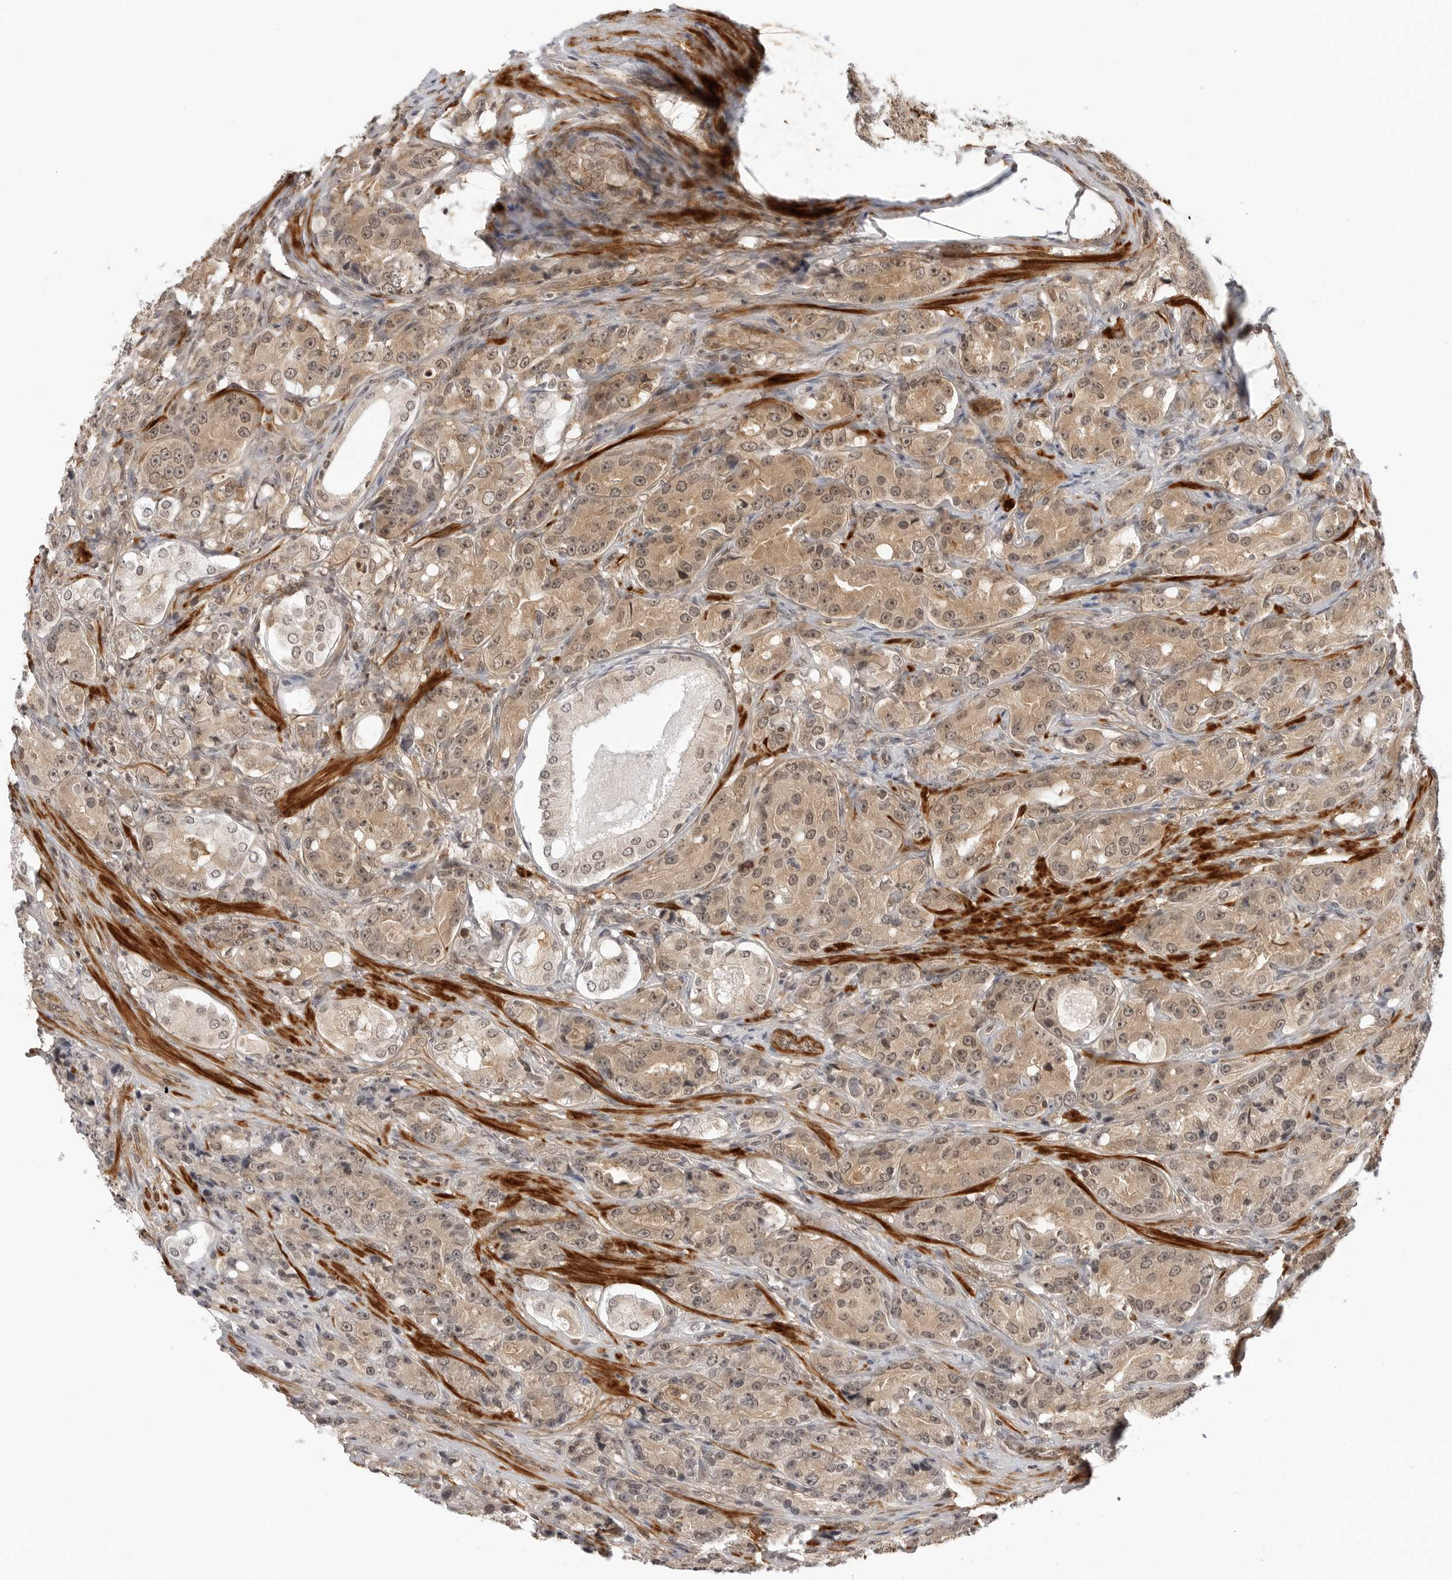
{"staining": {"intensity": "moderate", "quantity": ">75%", "location": "cytoplasmic/membranous,nuclear"}, "tissue": "prostate cancer", "cell_type": "Tumor cells", "image_type": "cancer", "snomed": [{"axis": "morphology", "description": "Adenocarcinoma, High grade"}, {"axis": "topography", "description": "Prostate"}], "caption": "Immunohistochemical staining of prostate cancer (high-grade adenocarcinoma) shows medium levels of moderate cytoplasmic/membranous and nuclear protein positivity in approximately >75% of tumor cells.", "gene": "MAP2K5", "patient": {"sex": "male", "age": 60}}